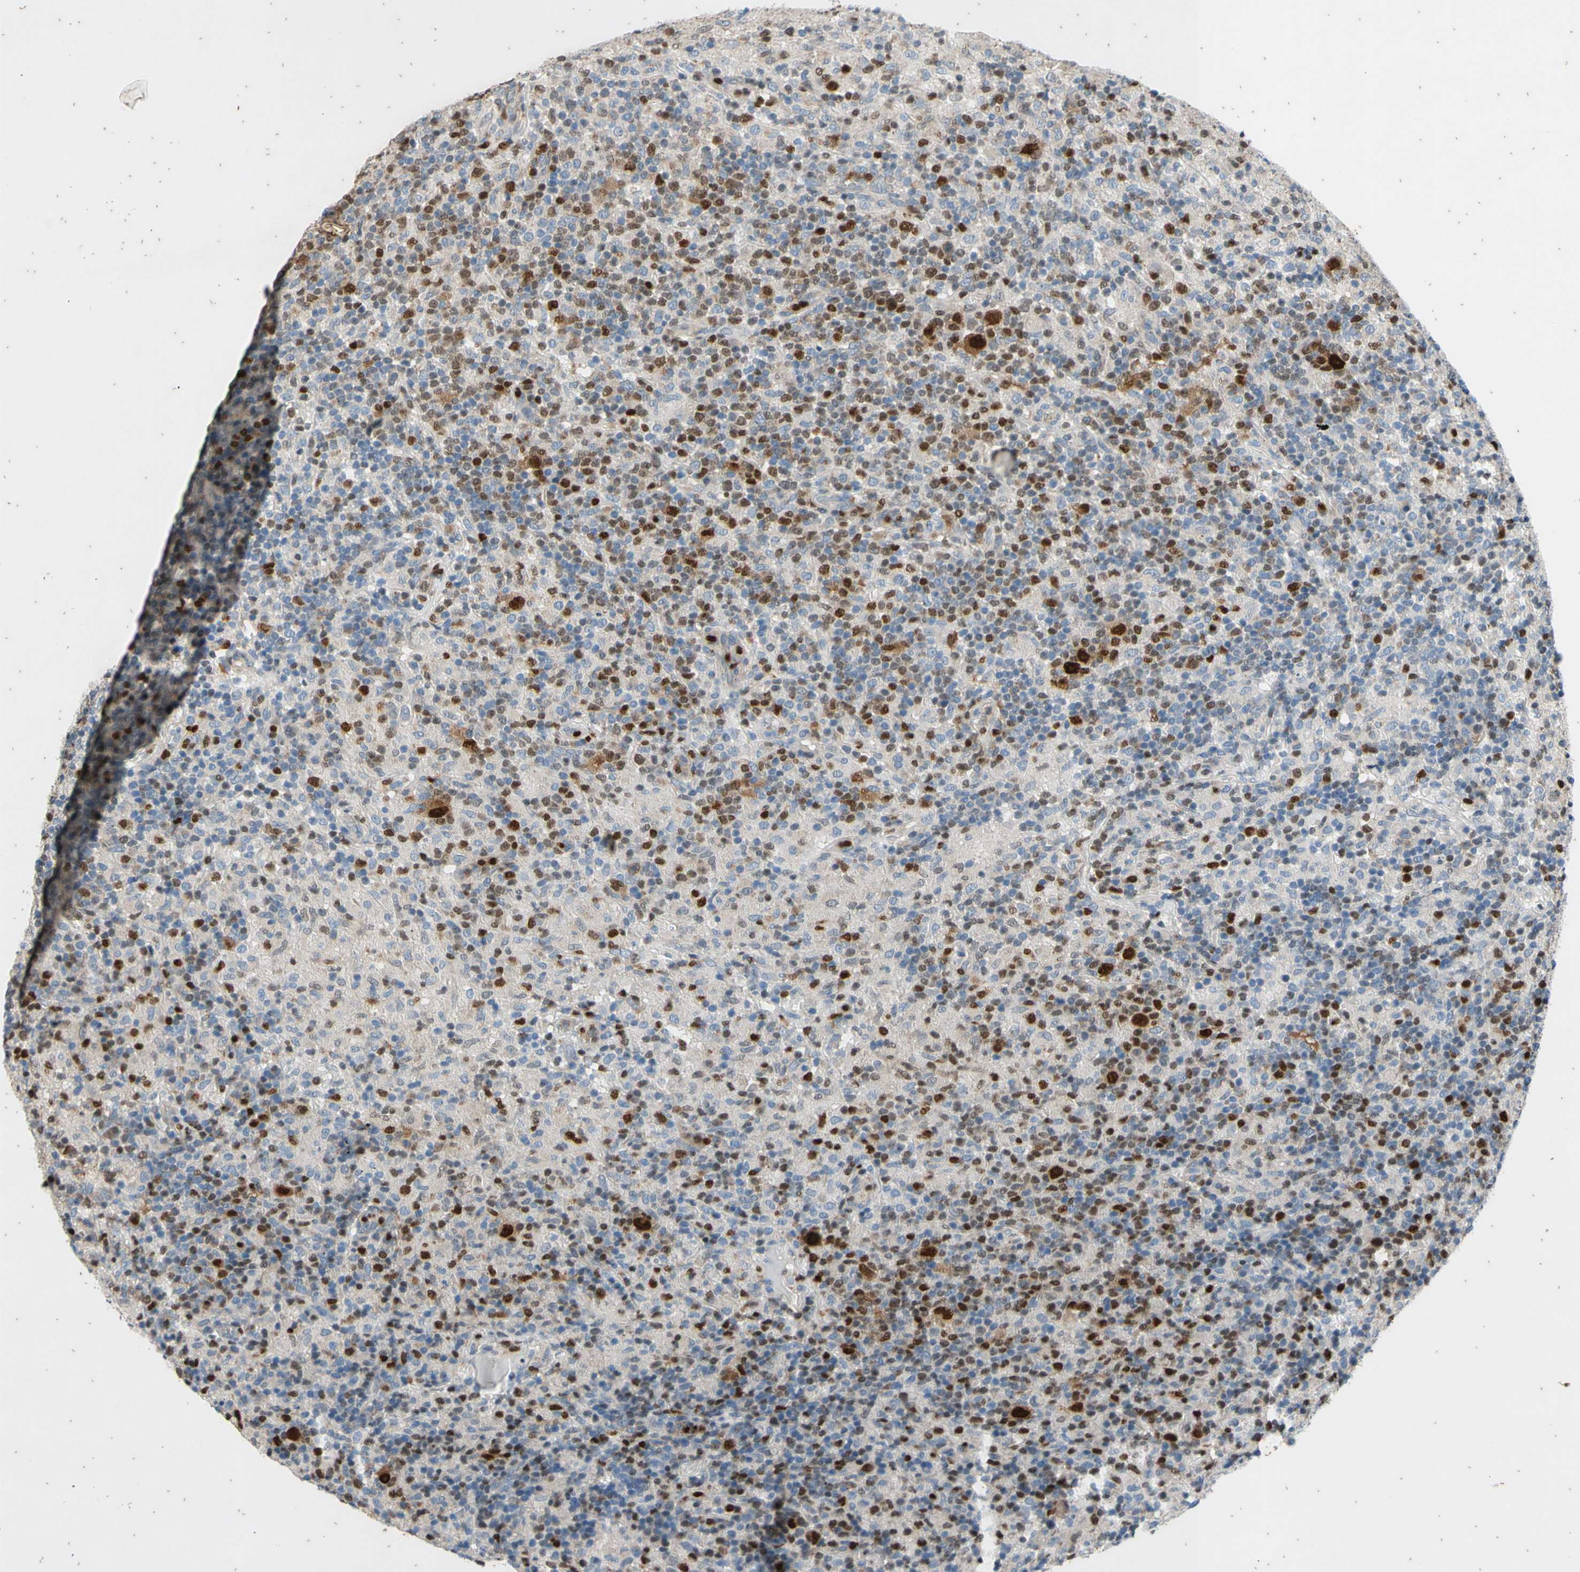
{"staining": {"intensity": "strong", "quantity": ">75%", "location": "cytoplasmic/membranous,nuclear"}, "tissue": "lymphoma", "cell_type": "Tumor cells", "image_type": "cancer", "snomed": [{"axis": "morphology", "description": "Hodgkin's disease, NOS"}, {"axis": "topography", "description": "Lymph node"}], "caption": "Immunohistochemistry photomicrograph of neoplastic tissue: human Hodgkin's disease stained using IHC displays high levels of strong protein expression localized specifically in the cytoplasmic/membranous and nuclear of tumor cells, appearing as a cytoplasmic/membranous and nuclear brown color.", "gene": "TBX21", "patient": {"sex": "male", "age": 70}}